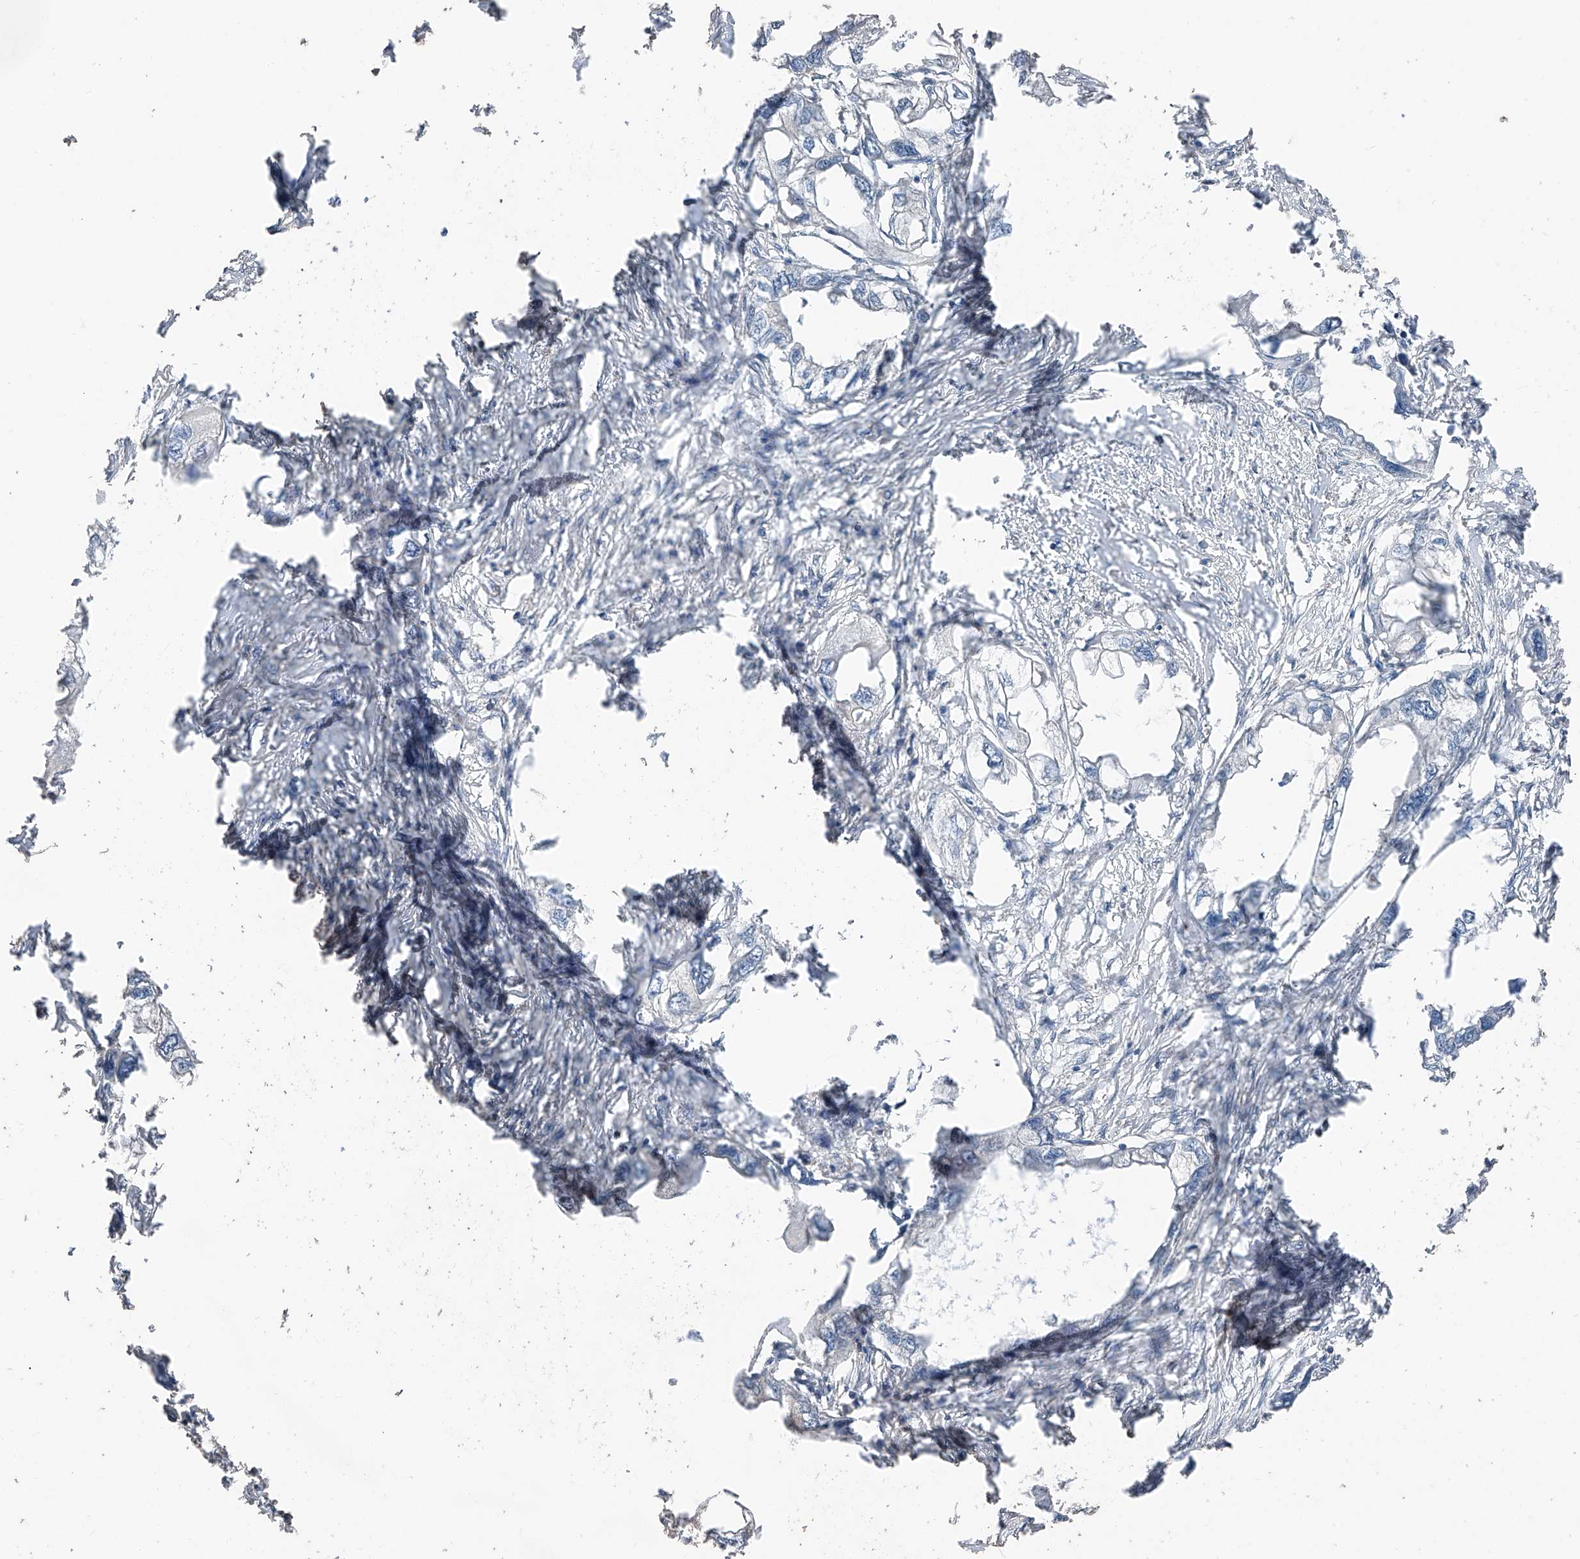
{"staining": {"intensity": "negative", "quantity": "none", "location": "none"}, "tissue": "endometrial cancer", "cell_type": "Tumor cells", "image_type": "cancer", "snomed": [{"axis": "morphology", "description": "Adenocarcinoma, NOS"}, {"axis": "morphology", "description": "Adenocarcinoma, metastatic, NOS"}, {"axis": "topography", "description": "Adipose tissue"}, {"axis": "topography", "description": "Endometrium"}], "caption": "DAB (3,3'-diaminobenzidine) immunohistochemical staining of human endometrial cancer (metastatic adenocarcinoma) displays no significant expression in tumor cells.", "gene": "MAMLD1", "patient": {"sex": "female", "age": 67}}